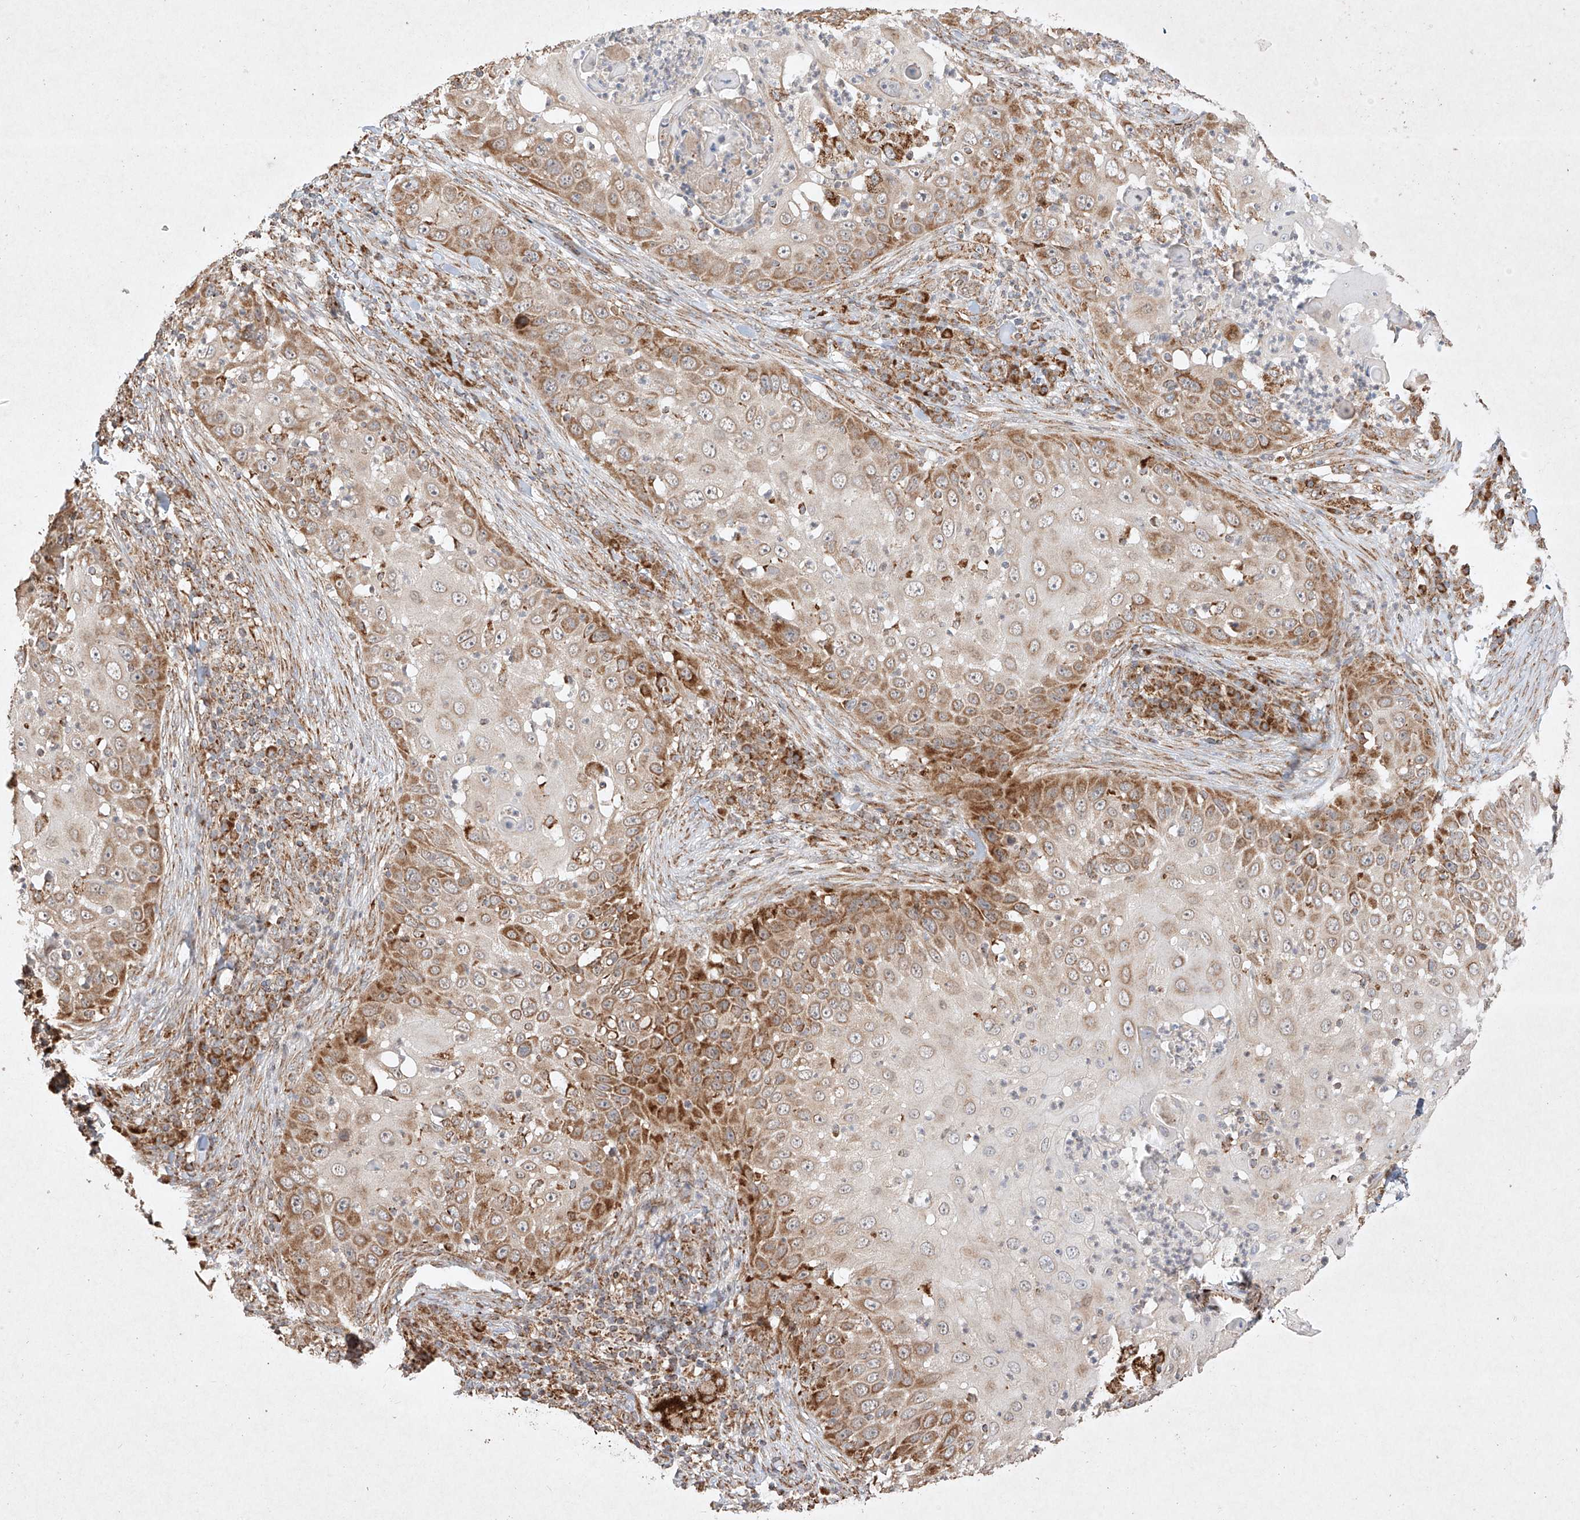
{"staining": {"intensity": "moderate", "quantity": ">75%", "location": "cytoplasmic/membranous"}, "tissue": "skin cancer", "cell_type": "Tumor cells", "image_type": "cancer", "snomed": [{"axis": "morphology", "description": "Squamous cell carcinoma, NOS"}, {"axis": "topography", "description": "Skin"}], "caption": "Protein staining of skin cancer tissue demonstrates moderate cytoplasmic/membranous positivity in approximately >75% of tumor cells. The staining was performed using DAB to visualize the protein expression in brown, while the nuclei were stained in blue with hematoxylin (Magnification: 20x).", "gene": "SEMA3B", "patient": {"sex": "female", "age": 44}}